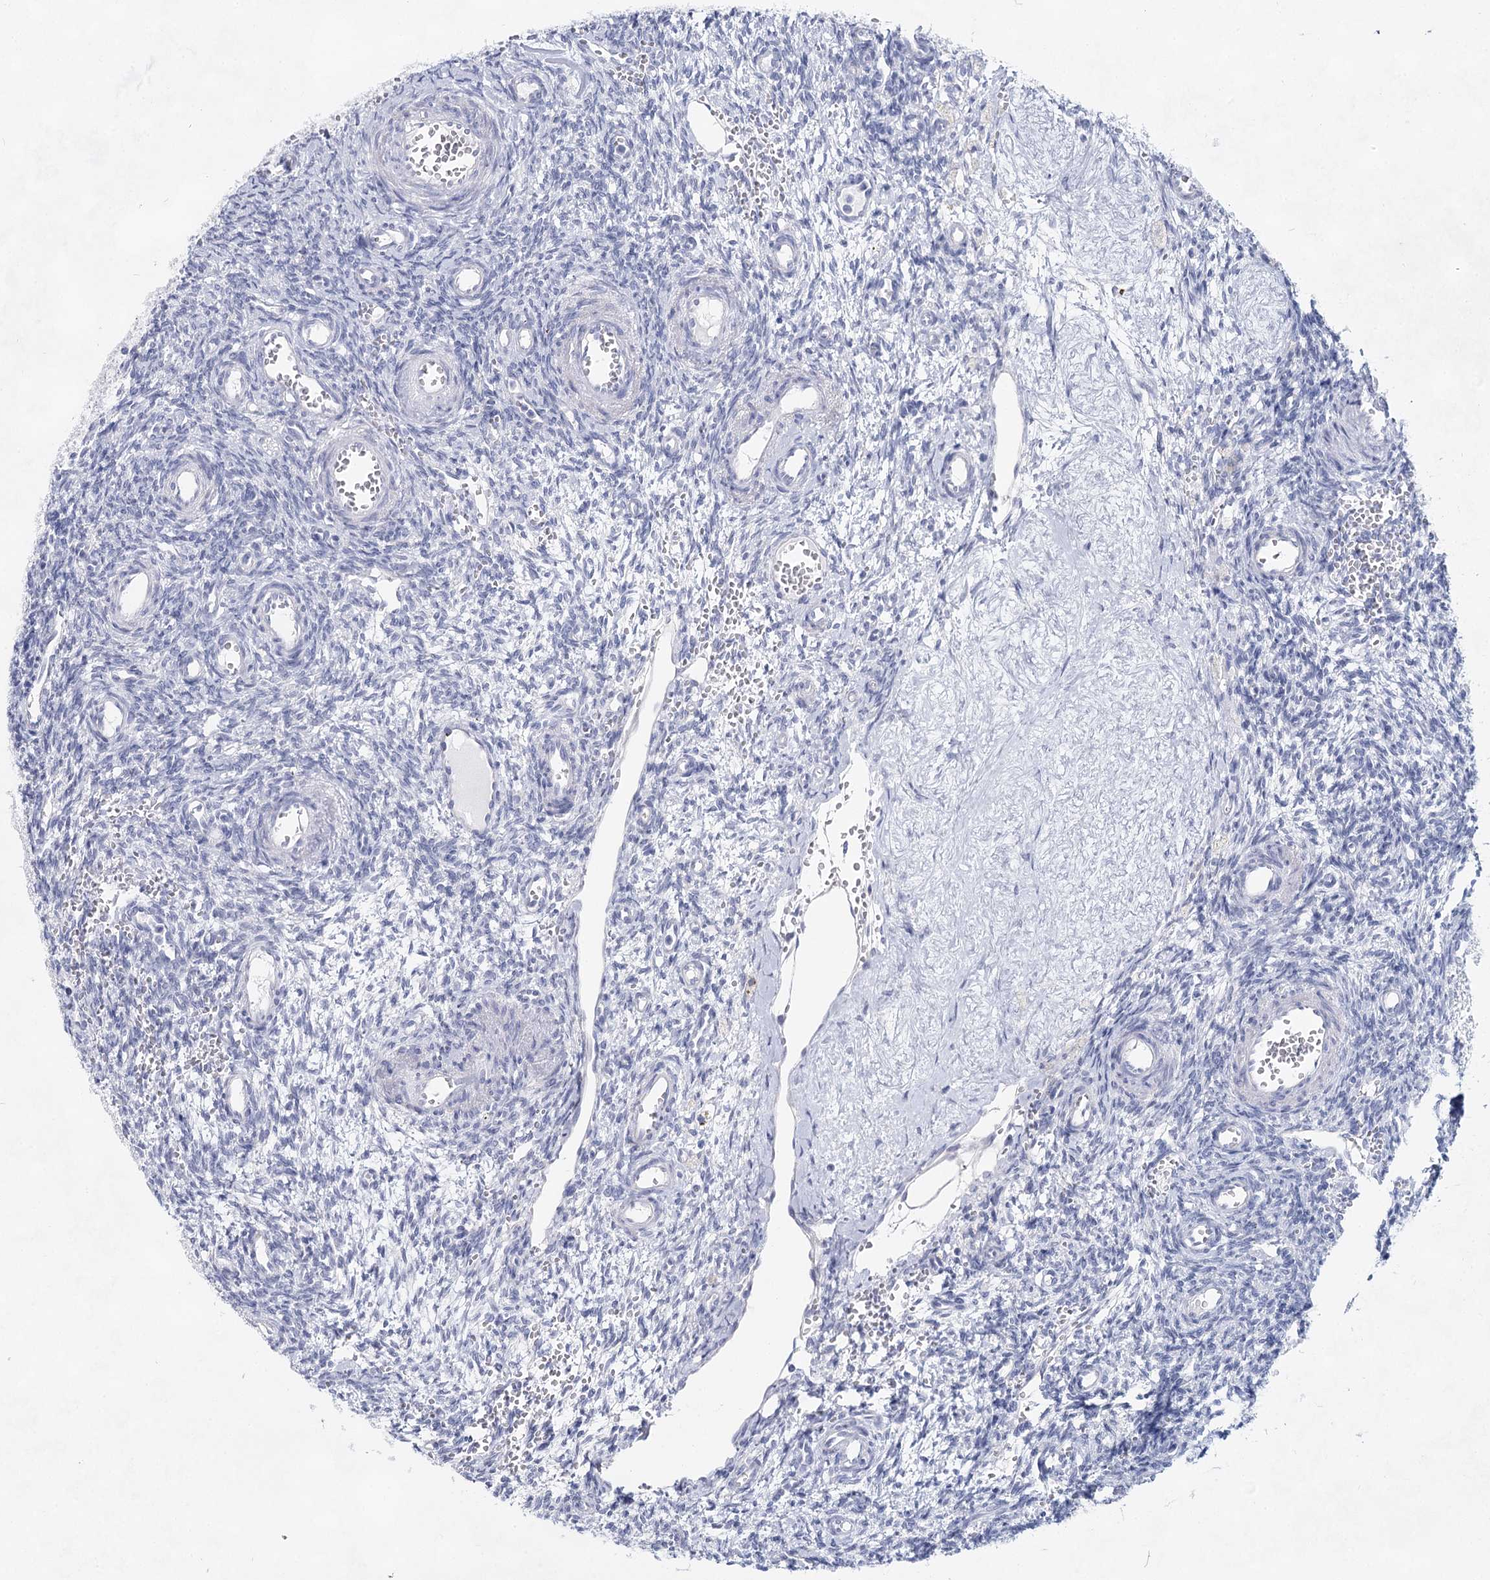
{"staining": {"intensity": "negative", "quantity": "none", "location": "none"}, "tissue": "ovary", "cell_type": "Ovarian stroma cells", "image_type": "normal", "snomed": [{"axis": "morphology", "description": "Normal tissue, NOS"}, {"axis": "topography", "description": "Ovary"}], "caption": "Immunohistochemistry (IHC) of benign human ovary reveals no expression in ovarian stroma cells. (DAB immunohistochemistry, high magnification).", "gene": "SLC17A2", "patient": {"sex": "female", "age": 39}}